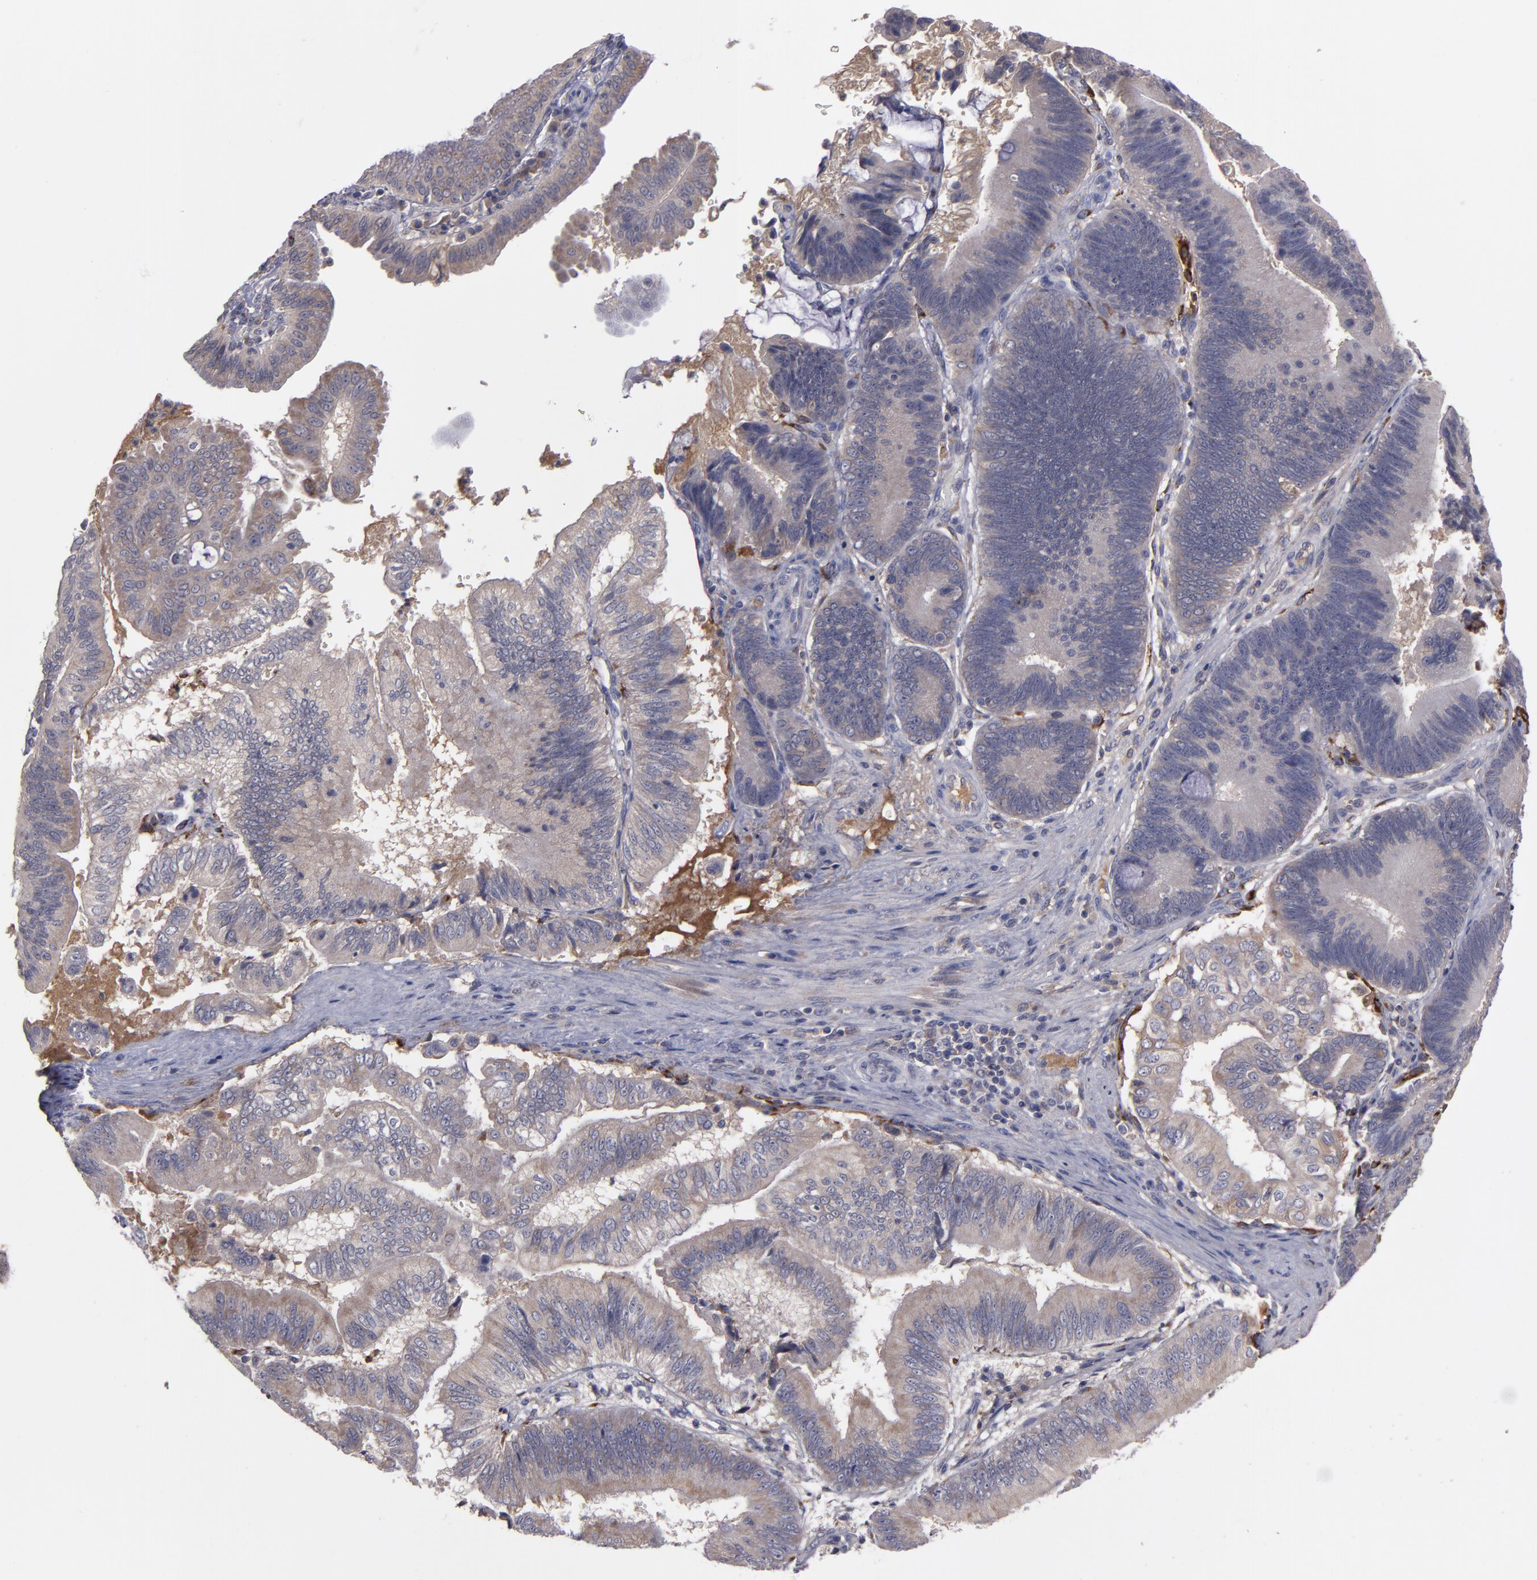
{"staining": {"intensity": "weak", "quantity": ">75%", "location": "cytoplasmic/membranous"}, "tissue": "pancreatic cancer", "cell_type": "Tumor cells", "image_type": "cancer", "snomed": [{"axis": "morphology", "description": "Adenocarcinoma, NOS"}, {"axis": "topography", "description": "Pancreas"}], "caption": "About >75% of tumor cells in human pancreatic cancer exhibit weak cytoplasmic/membranous protein staining as visualized by brown immunohistochemical staining.", "gene": "MMP11", "patient": {"sex": "male", "age": 82}}